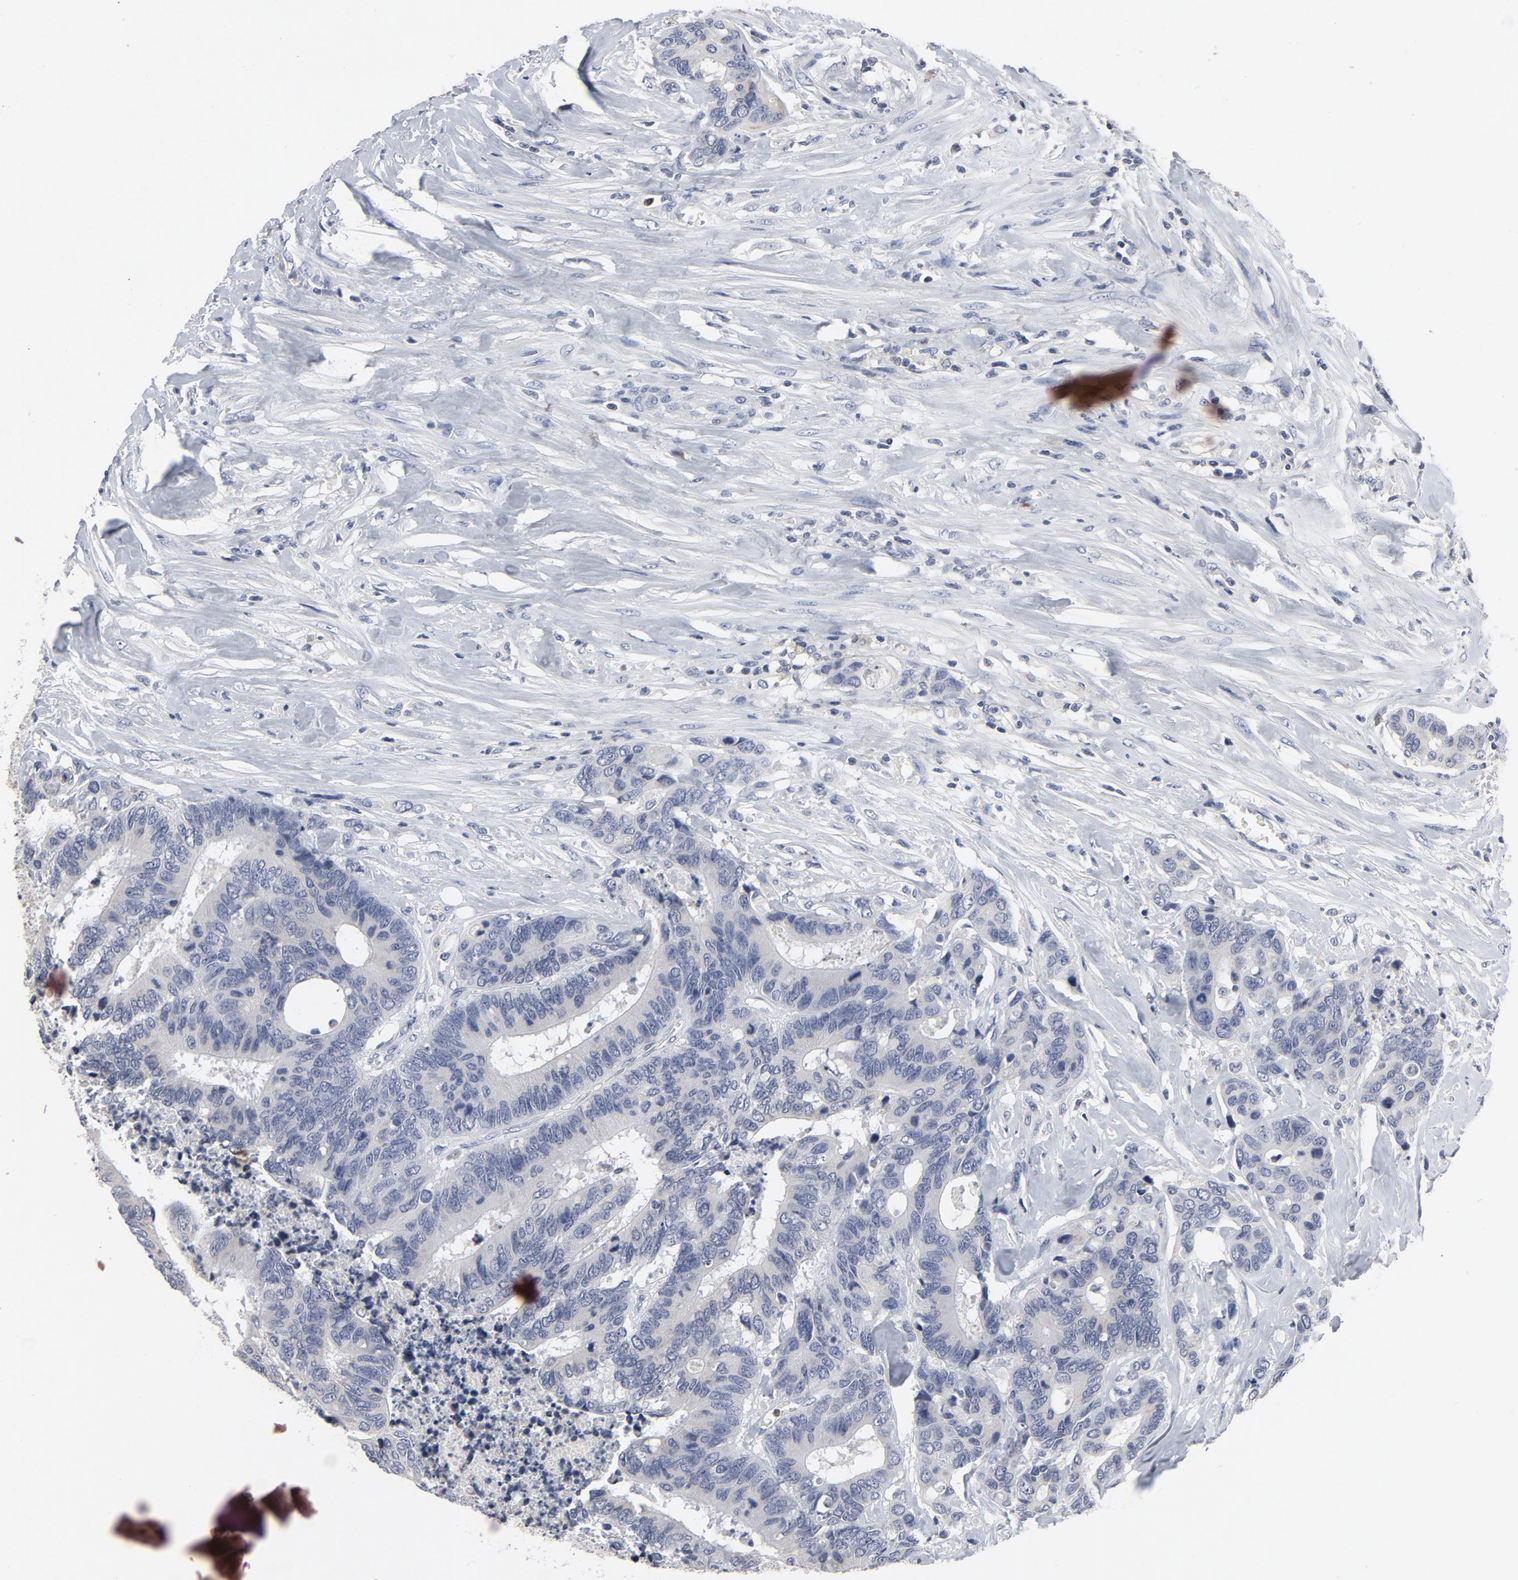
{"staining": {"intensity": "negative", "quantity": "none", "location": "none"}, "tissue": "colorectal cancer", "cell_type": "Tumor cells", "image_type": "cancer", "snomed": [{"axis": "morphology", "description": "Adenocarcinoma, NOS"}, {"axis": "topography", "description": "Rectum"}], "caption": "IHC of human colorectal adenocarcinoma reveals no staining in tumor cells. Brightfield microscopy of immunohistochemistry stained with DAB (brown) and hematoxylin (blue), captured at high magnification.", "gene": "TCL1A", "patient": {"sex": "male", "age": 55}}